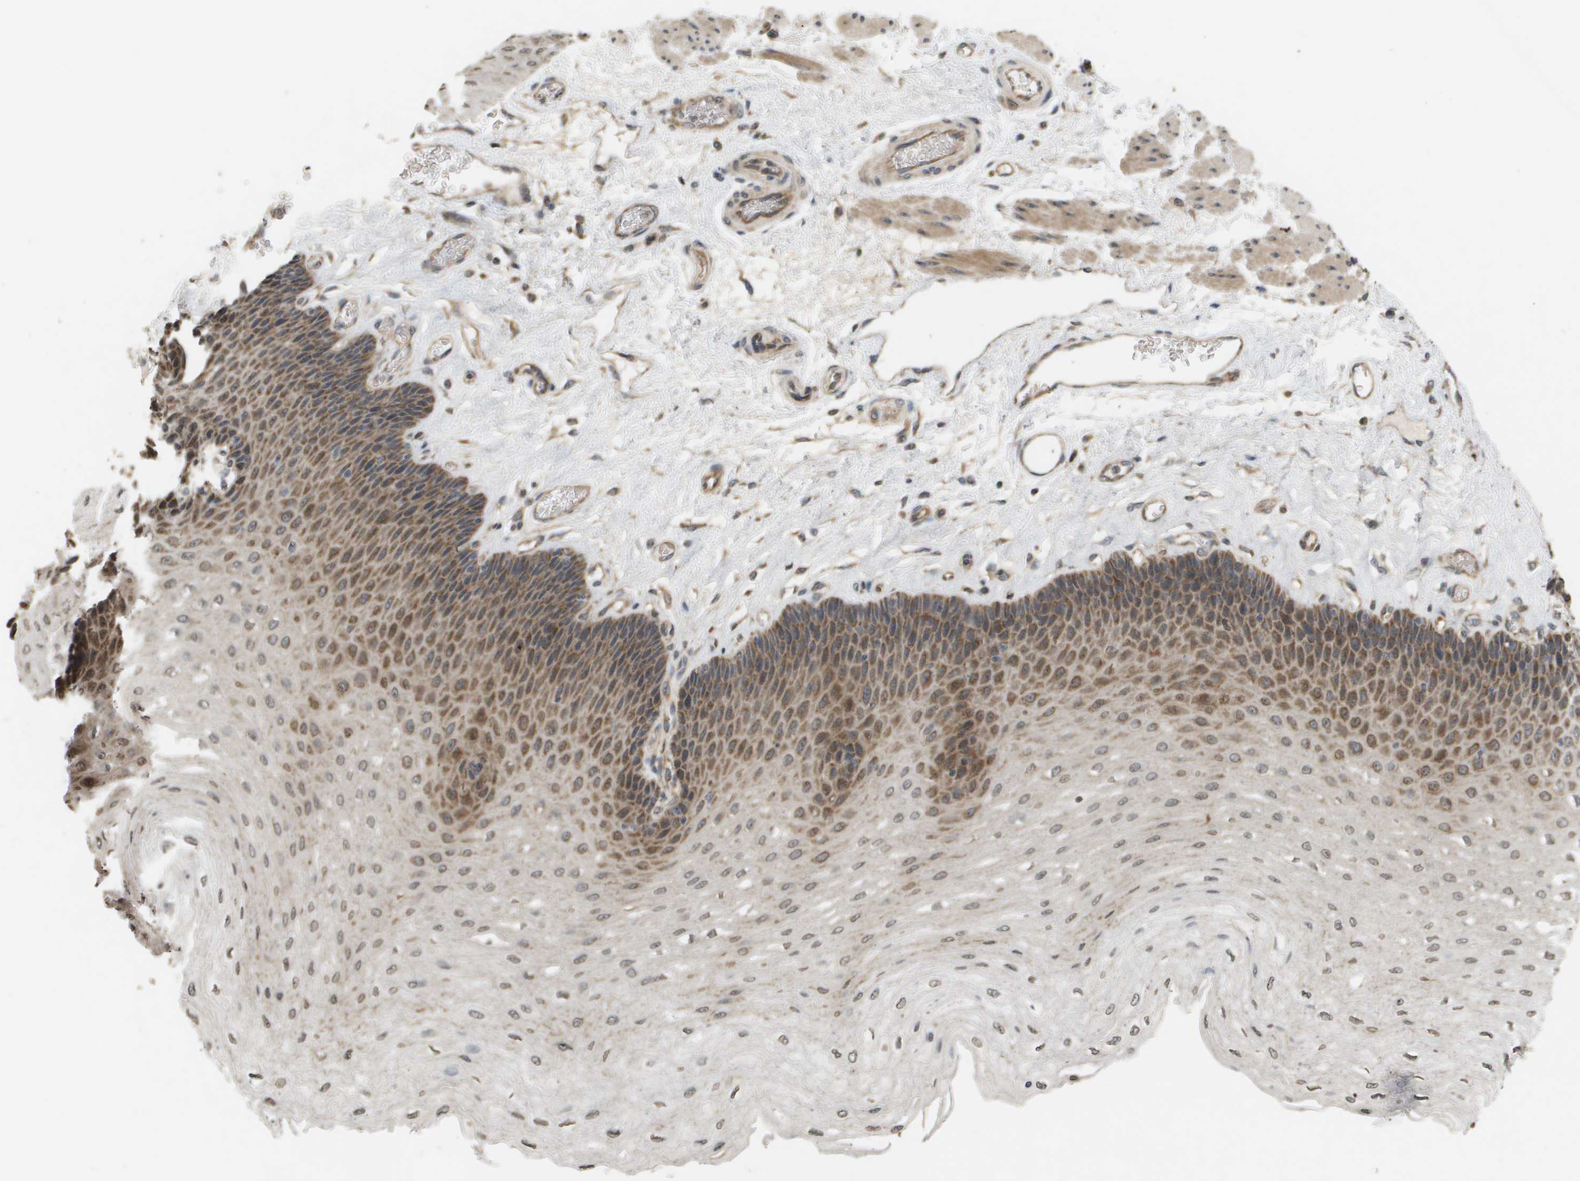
{"staining": {"intensity": "moderate", "quantity": "25%-75%", "location": "cytoplasmic/membranous"}, "tissue": "esophagus", "cell_type": "Squamous epithelial cells", "image_type": "normal", "snomed": [{"axis": "morphology", "description": "Normal tissue, NOS"}, {"axis": "topography", "description": "Esophagus"}], "caption": "A brown stain labels moderate cytoplasmic/membranous staining of a protein in squamous epithelial cells of benign human esophagus.", "gene": "RAB21", "patient": {"sex": "female", "age": 72}}